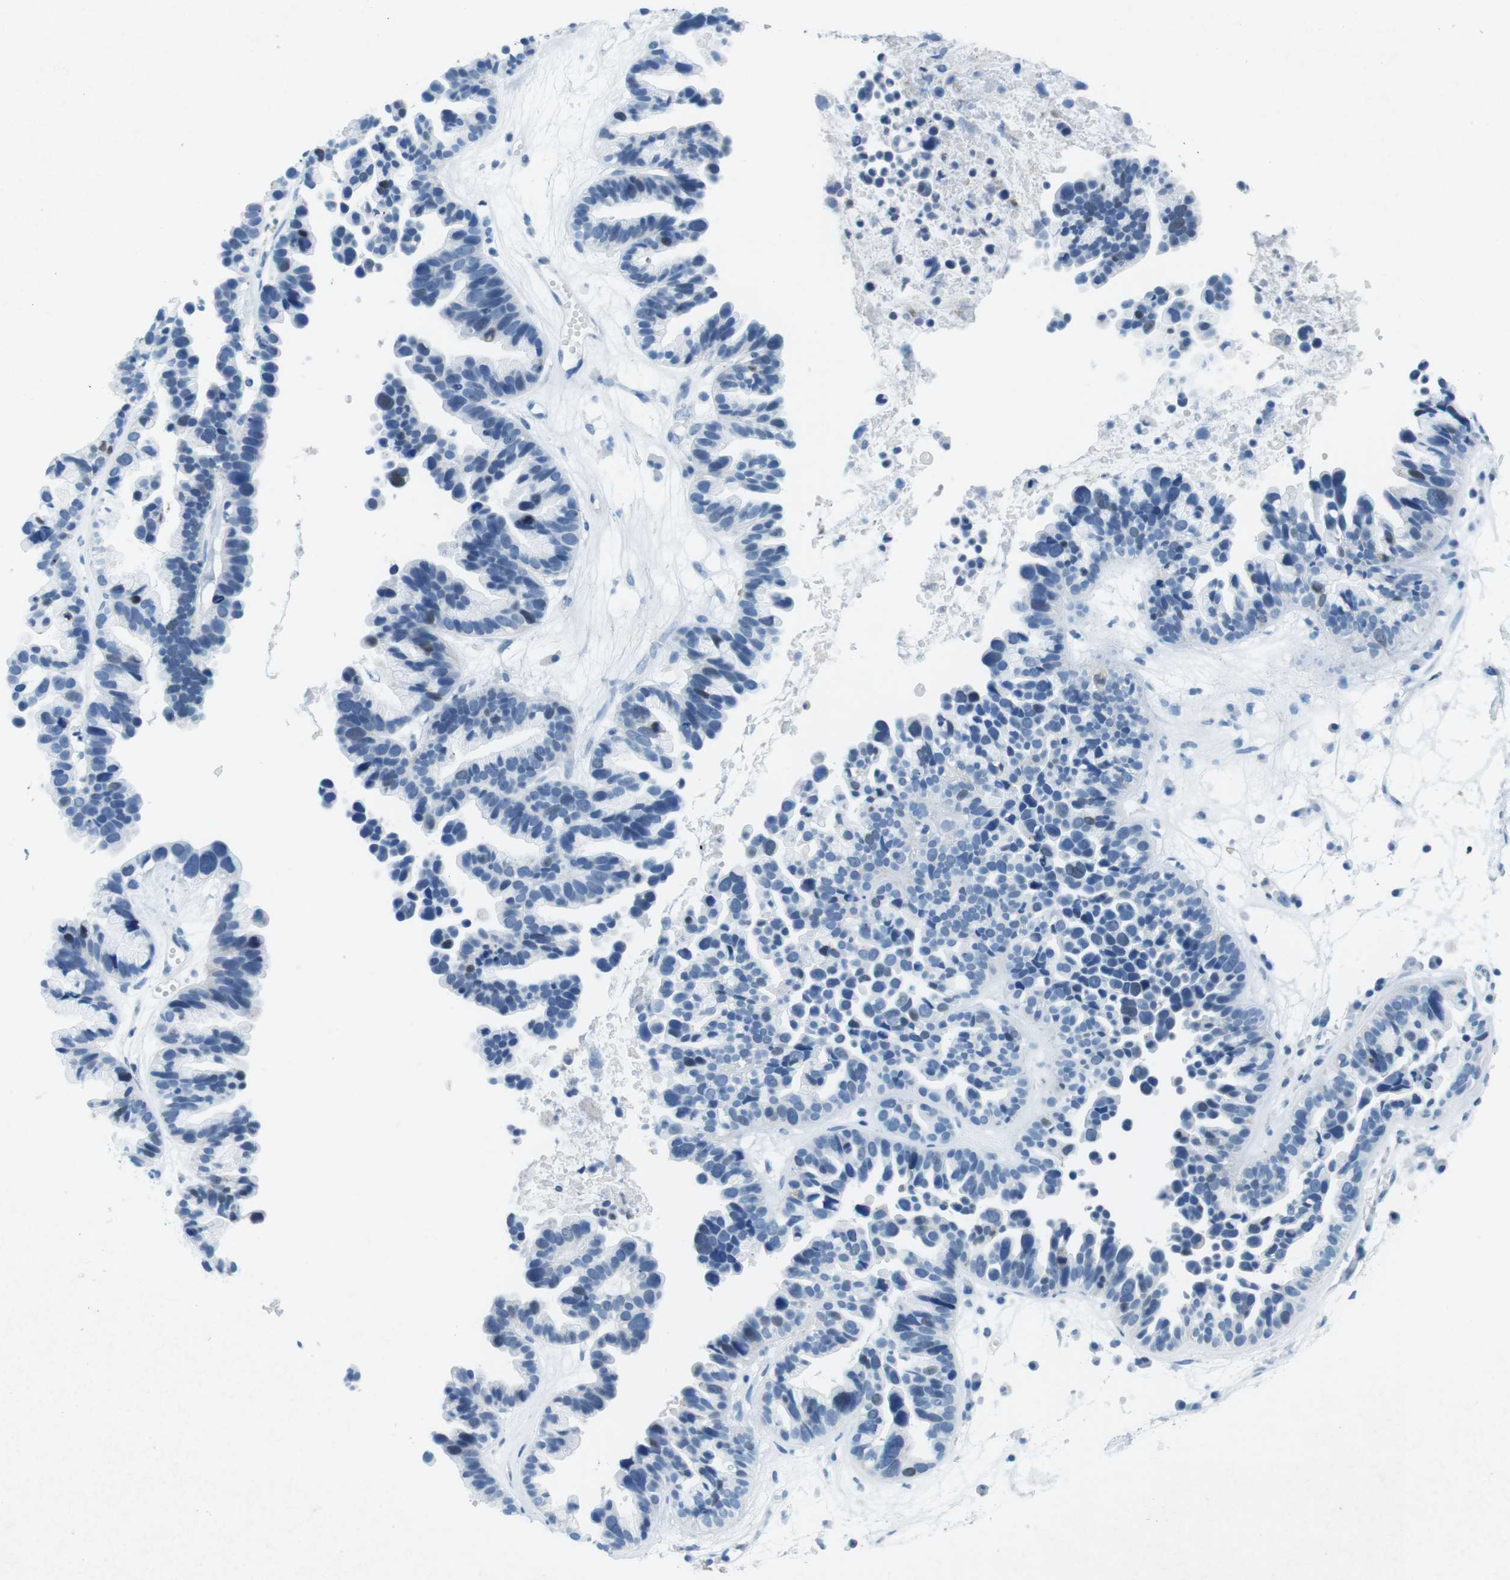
{"staining": {"intensity": "weak", "quantity": "<25%", "location": "nuclear"}, "tissue": "ovarian cancer", "cell_type": "Tumor cells", "image_type": "cancer", "snomed": [{"axis": "morphology", "description": "Cystadenocarcinoma, serous, NOS"}, {"axis": "topography", "description": "Ovary"}], "caption": "High magnification brightfield microscopy of ovarian cancer stained with DAB (brown) and counterstained with hematoxylin (blue): tumor cells show no significant positivity.", "gene": "CTAG1B", "patient": {"sex": "female", "age": 56}}